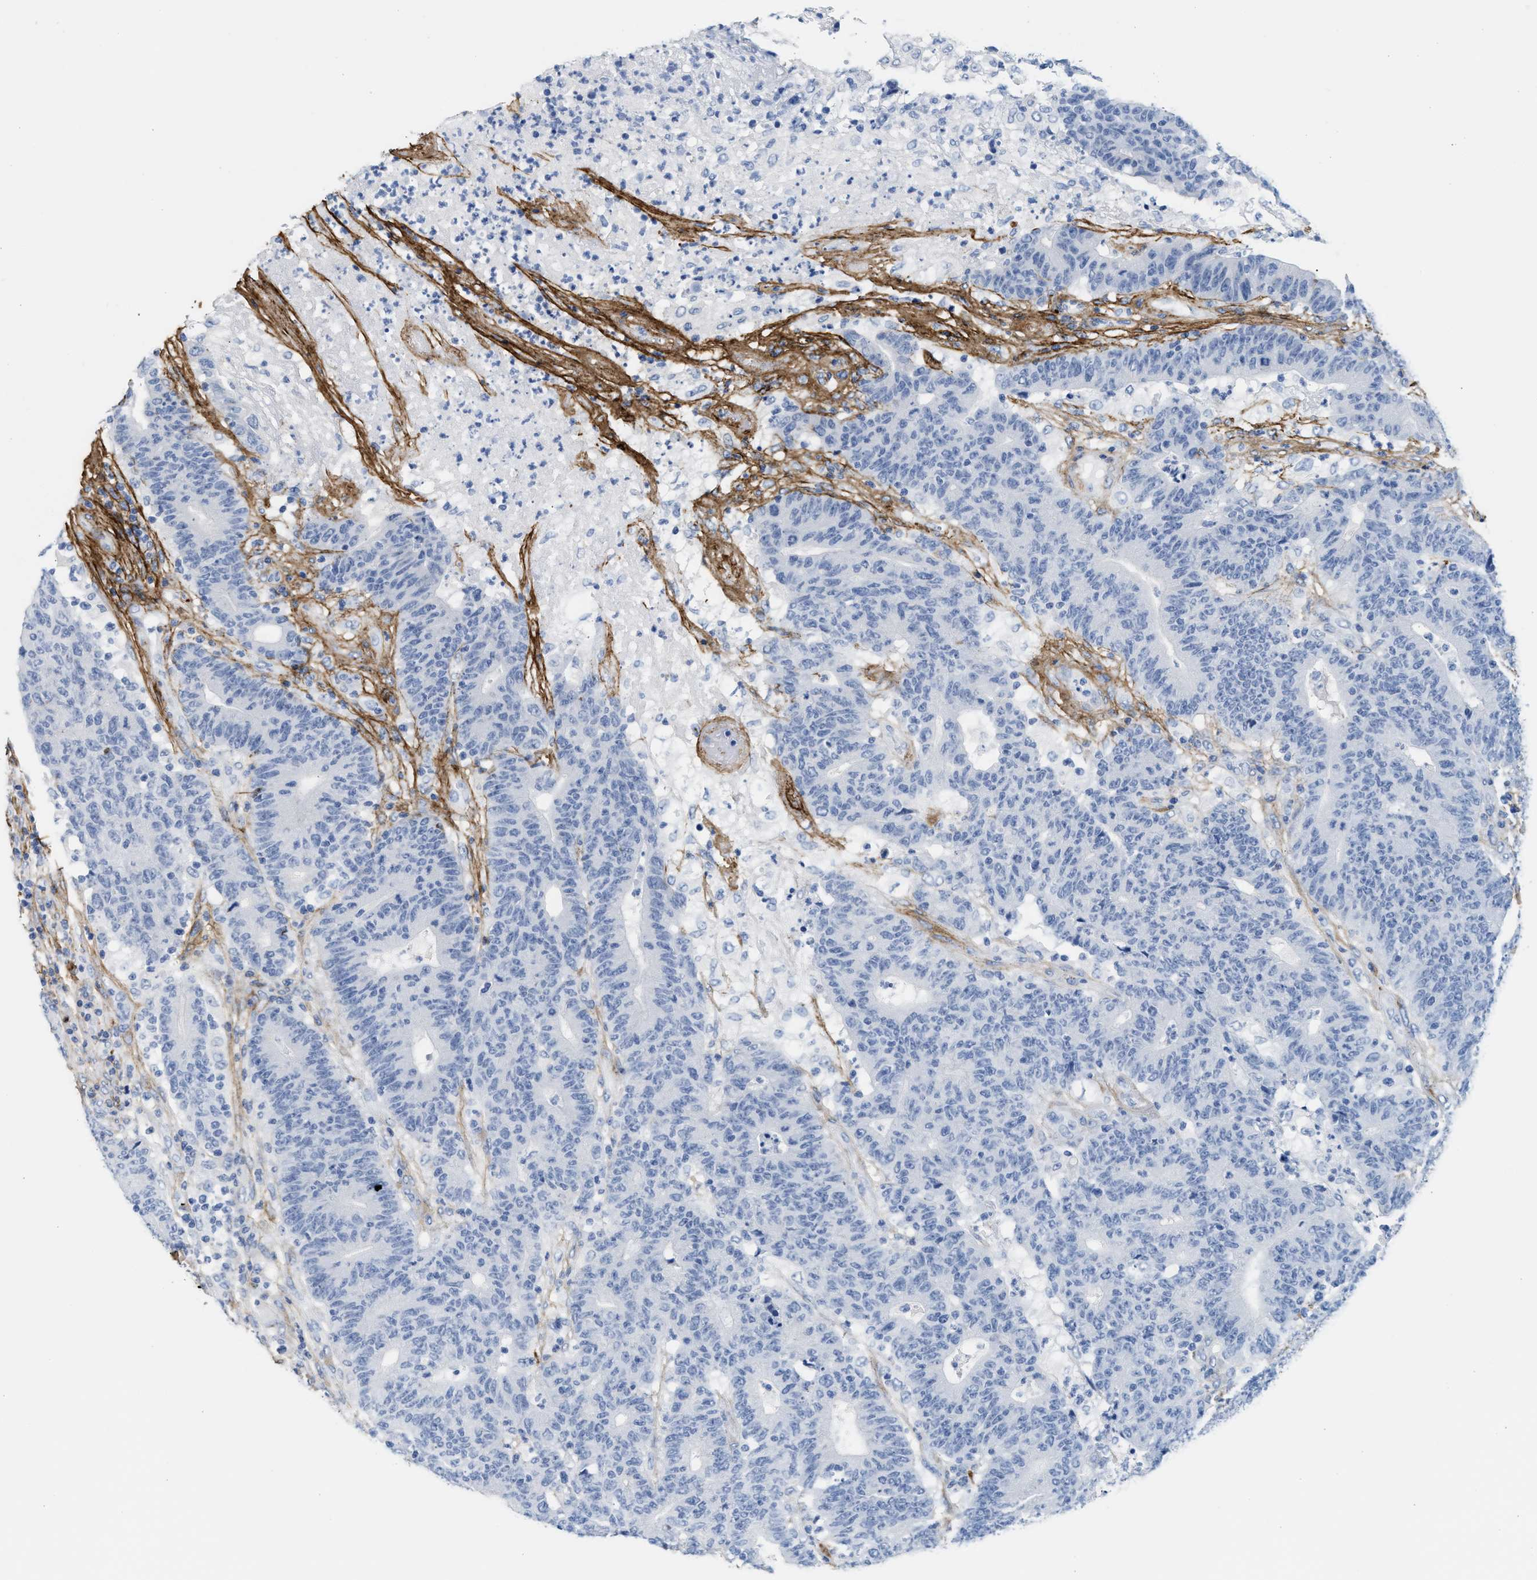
{"staining": {"intensity": "negative", "quantity": "none", "location": "none"}, "tissue": "colorectal cancer", "cell_type": "Tumor cells", "image_type": "cancer", "snomed": [{"axis": "morphology", "description": "Normal tissue, NOS"}, {"axis": "morphology", "description": "Adenocarcinoma, NOS"}, {"axis": "topography", "description": "Colon"}], "caption": "This is an immunohistochemistry (IHC) photomicrograph of colorectal cancer. There is no staining in tumor cells.", "gene": "TNR", "patient": {"sex": "female", "age": 75}}